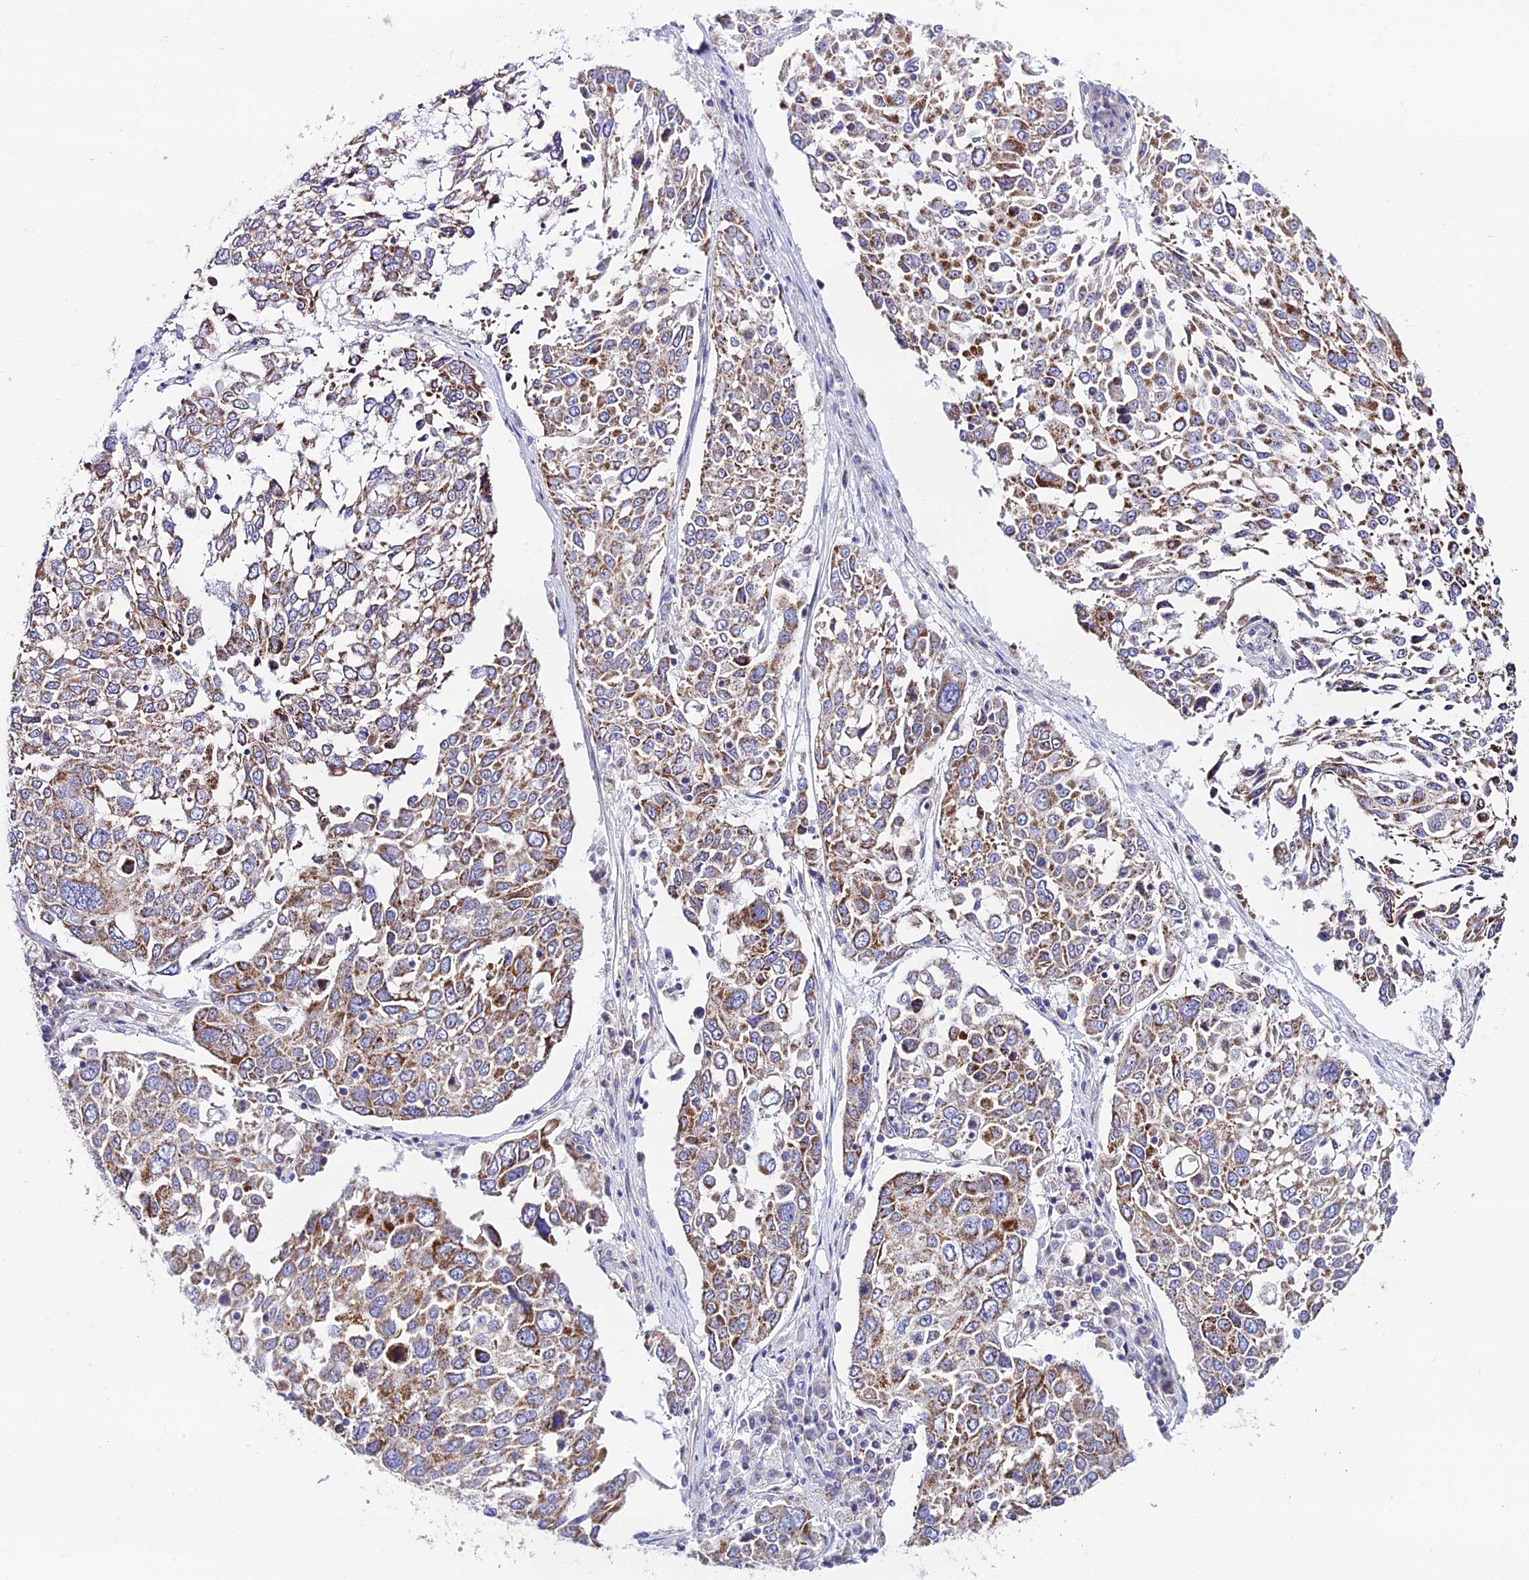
{"staining": {"intensity": "moderate", "quantity": ">75%", "location": "cytoplasmic/membranous"}, "tissue": "lung cancer", "cell_type": "Tumor cells", "image_type": "cancer", "snomed": [{"axis": "morphology", "description": "Squamous cell carcinoma, NOS"}, {"axis": "topography", "description": "Lung"}], "caption": "Tumor cells exhibit medium levels of moderate cytoplasmic/membranous expression in about >75% of cells in human lung squamous cell carcinoma.", "gene": "HSDL2", "patient": {"sex": "male", "age": 65}}